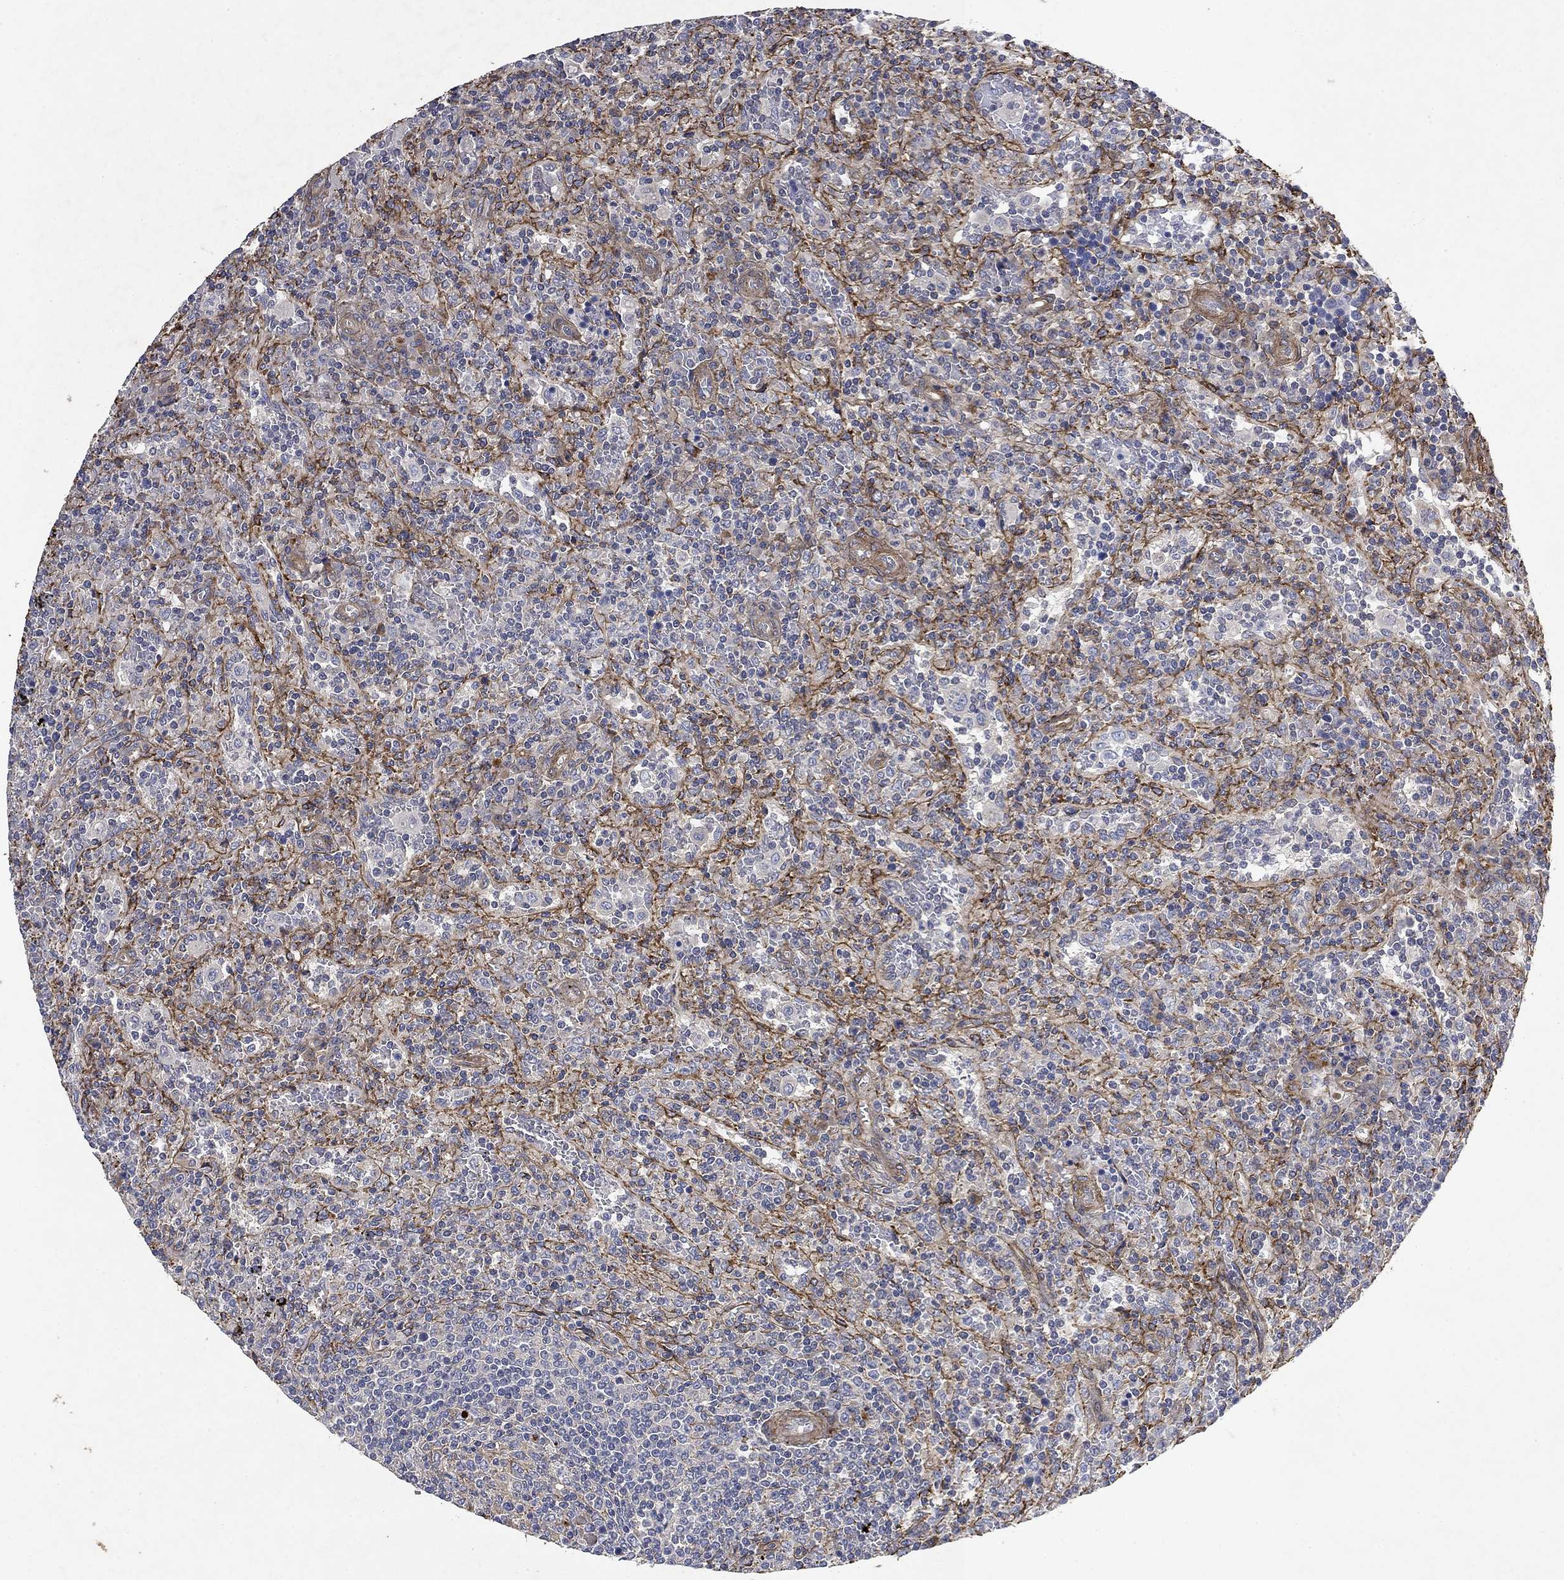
{"staining": {"intensity": "negative", "quantity": "none", "location": "none"}, "tissue": "lymphoma", "cell_type": "Tumor cells", "image_type": "cancer", "snomed": [{"axis": "morphology", "description": "Malignant lymphoma, non-Hodgkin's type, Low grade"}, {"axis": "topography", "description": "Spleen"}], "caption": "The histopathology image exhibits no staining of tumor cells in lymphoma.", "gene": "COL4A2", "patient": {"sex": "male", "age": 62}}